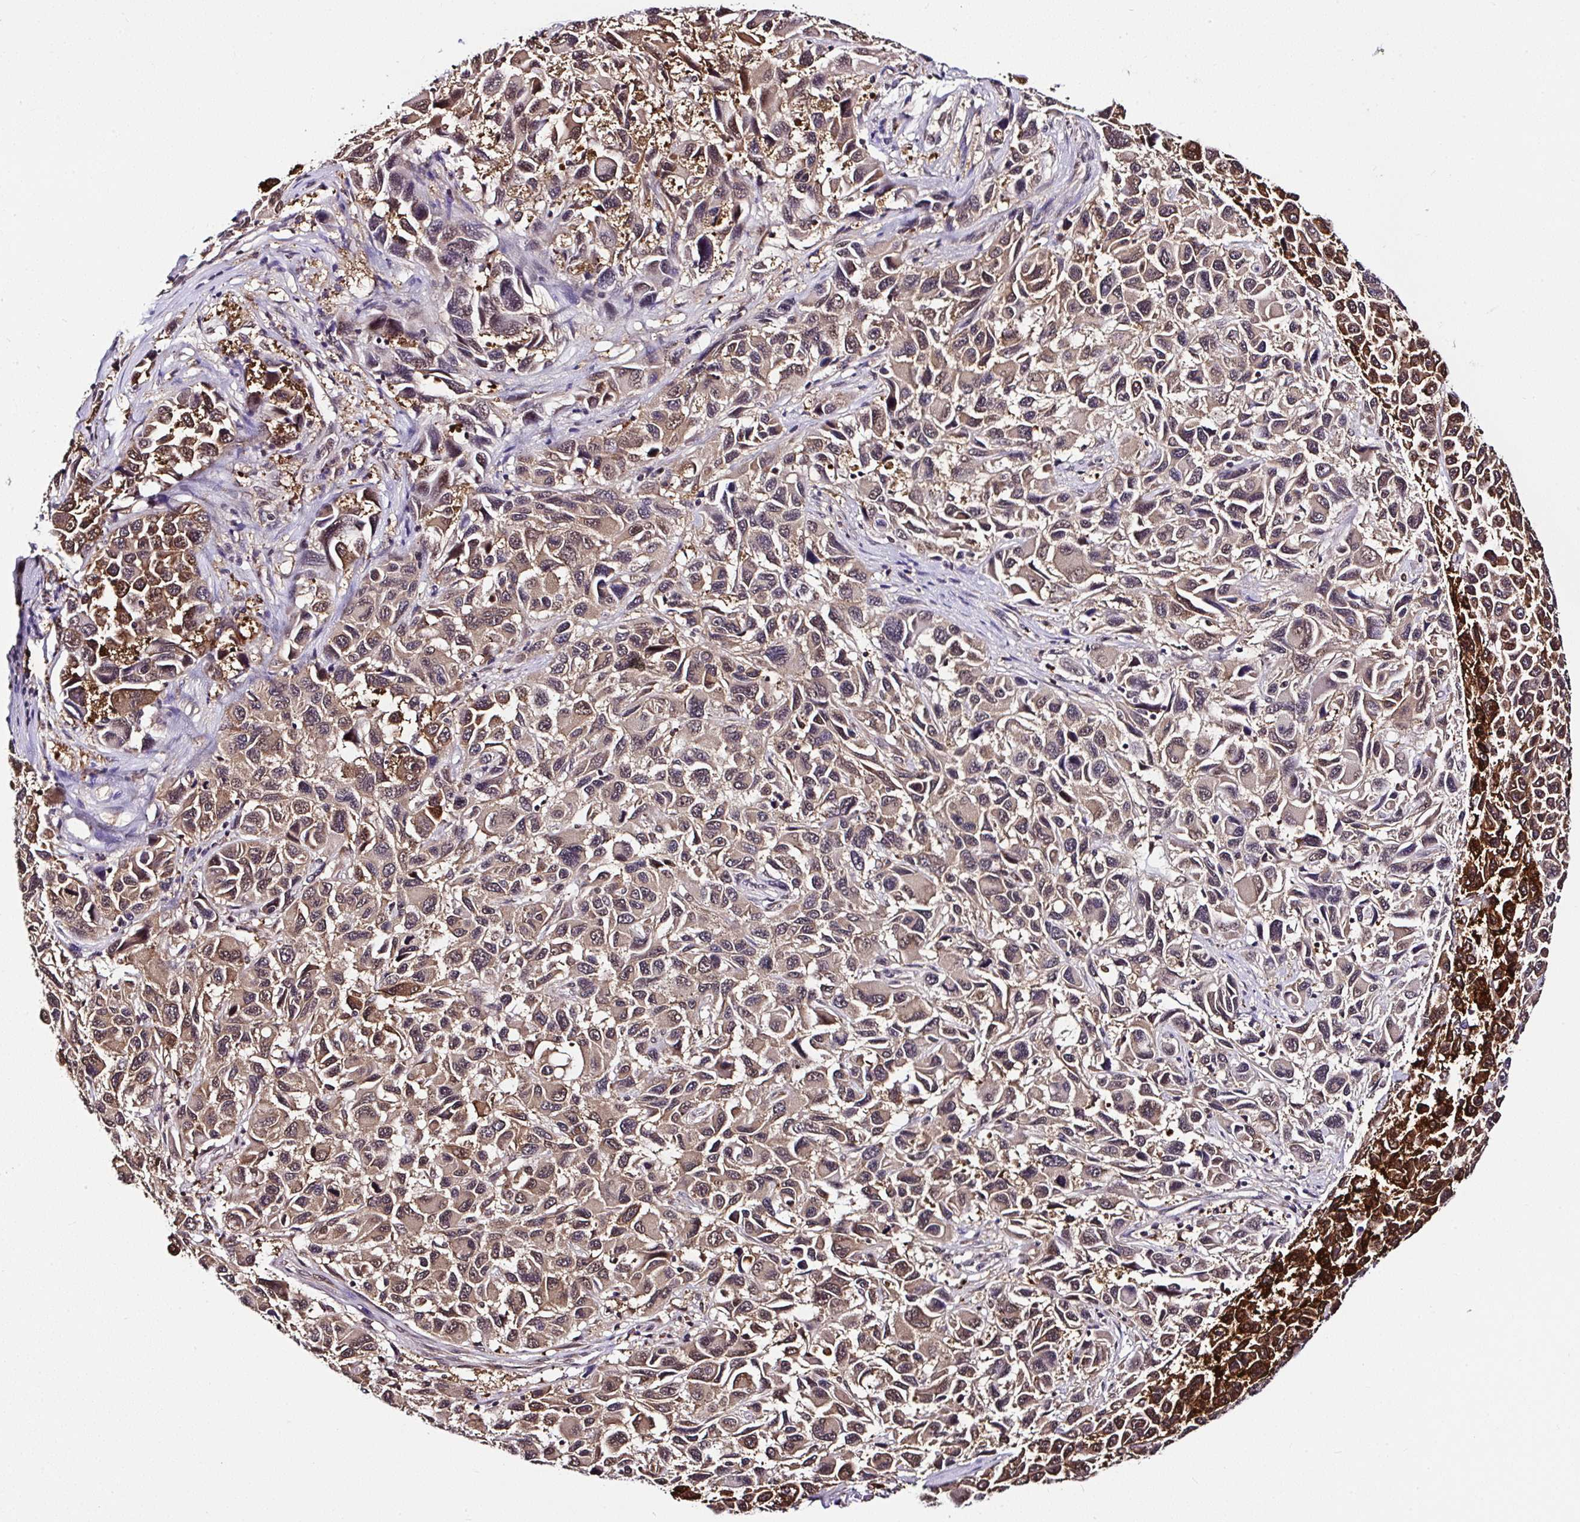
{"staining": {"intensity": "moderate", "quantity": "<25%", "location": "cytoplasmic/membranous"}, "tissue": "melanoma", "cell_type": "Tumor cells", "image_type": "cancer", "snomed": [{"axis": "morphology", "description": "Malignant melanoma, NOS"}, {"axis": "topography", "description": "Skin"}], "caption": "Human malignant melanoma stained for a protein (brown) displays moderate cytoplasmic/membranous positive expression in approximately <25% of tumor cells.", "gene": "PIN4", "patient": {"sex": "male", "age": 53}}